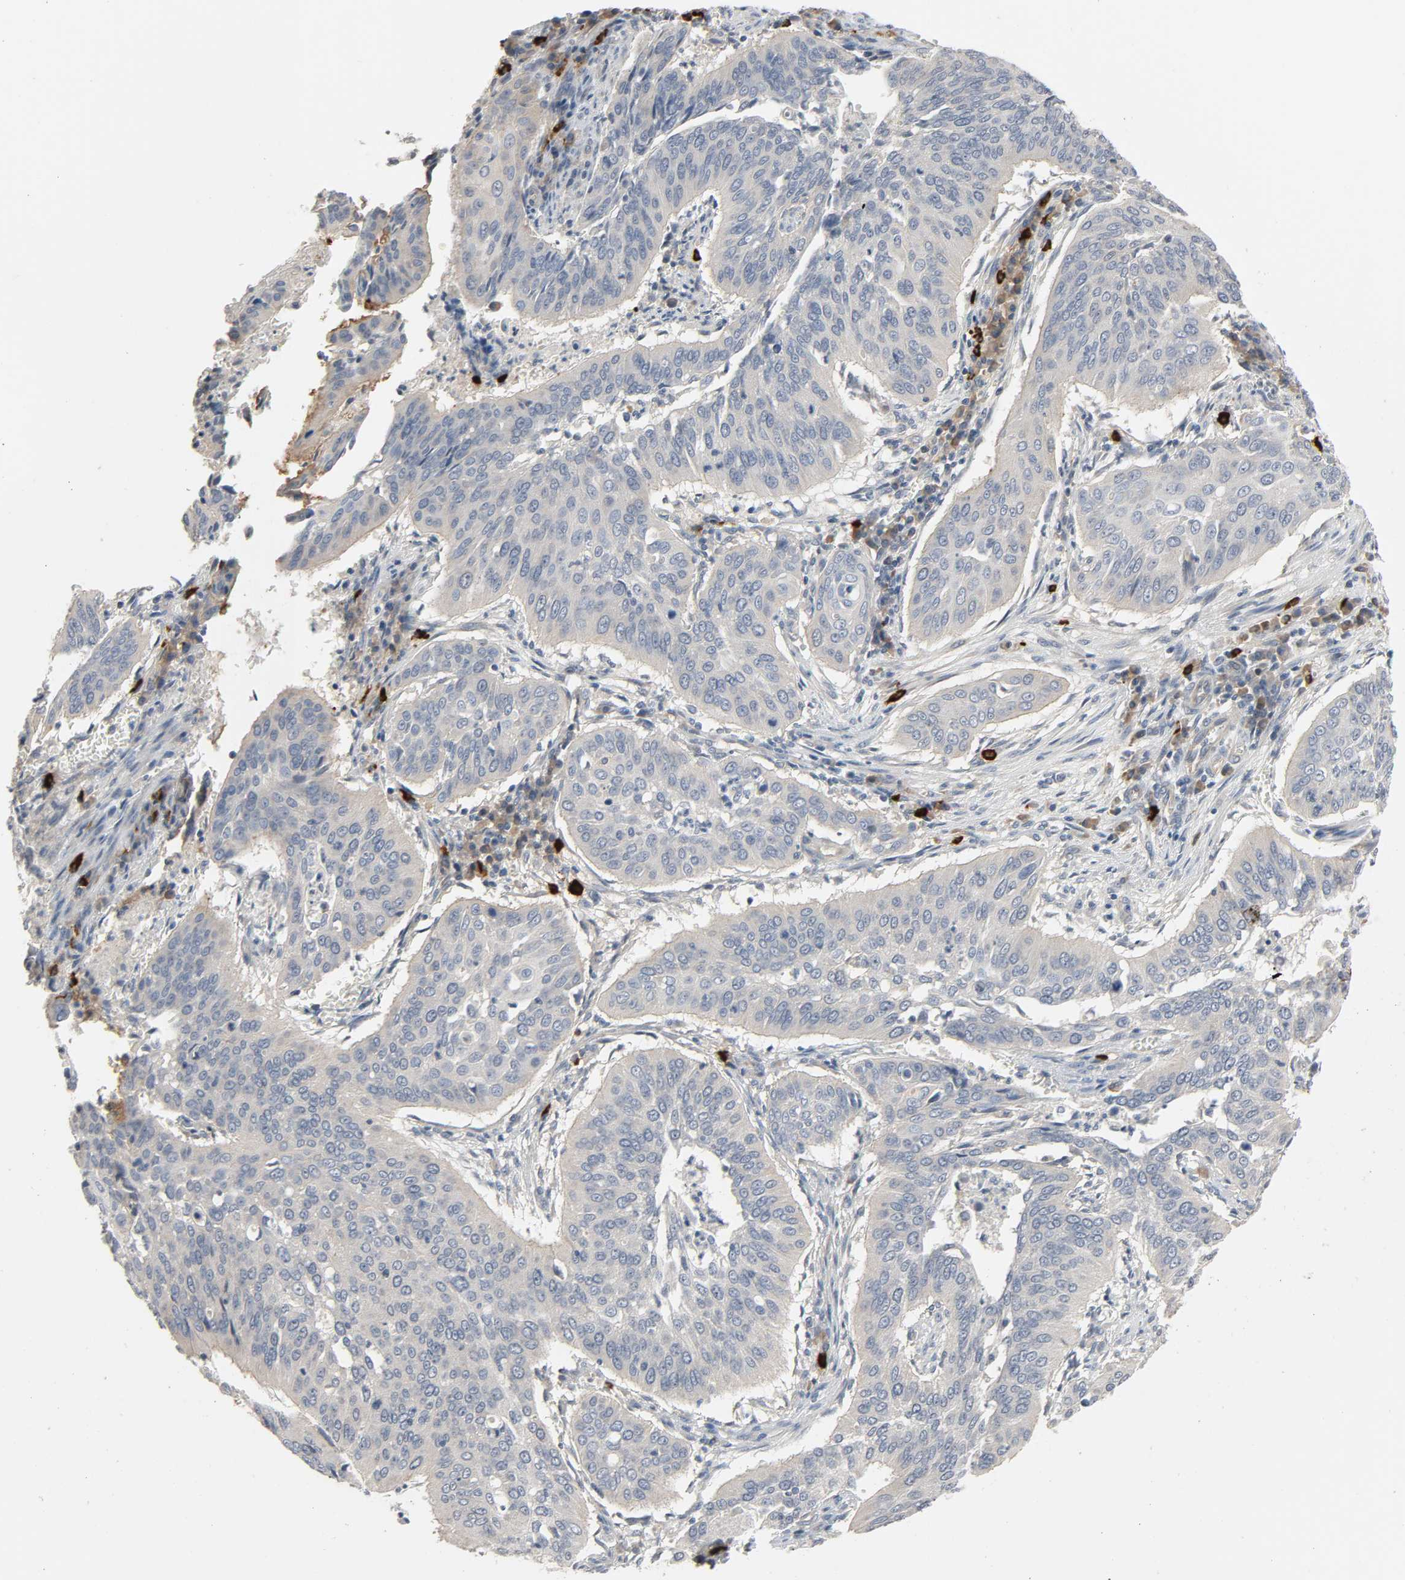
{"staining": {"intensity": "negative", "quantity": "none", "location": "none"}, "tissue": "cervical cancer", "cell_type": "Tumor cells", "image_type": "cancer", "snomed": [{"axis": "morphology", "description": "Squamous cell carcinoma, NOS"}, {"axis": "topography", "description": "Cervix"}], "caption": "Cervical cancer stained for a protein using immunohistochemistry demonstrates no expression tumor cells.", "gene": "LIMCH1", "patient": {"sex": "female", "age": 39}}